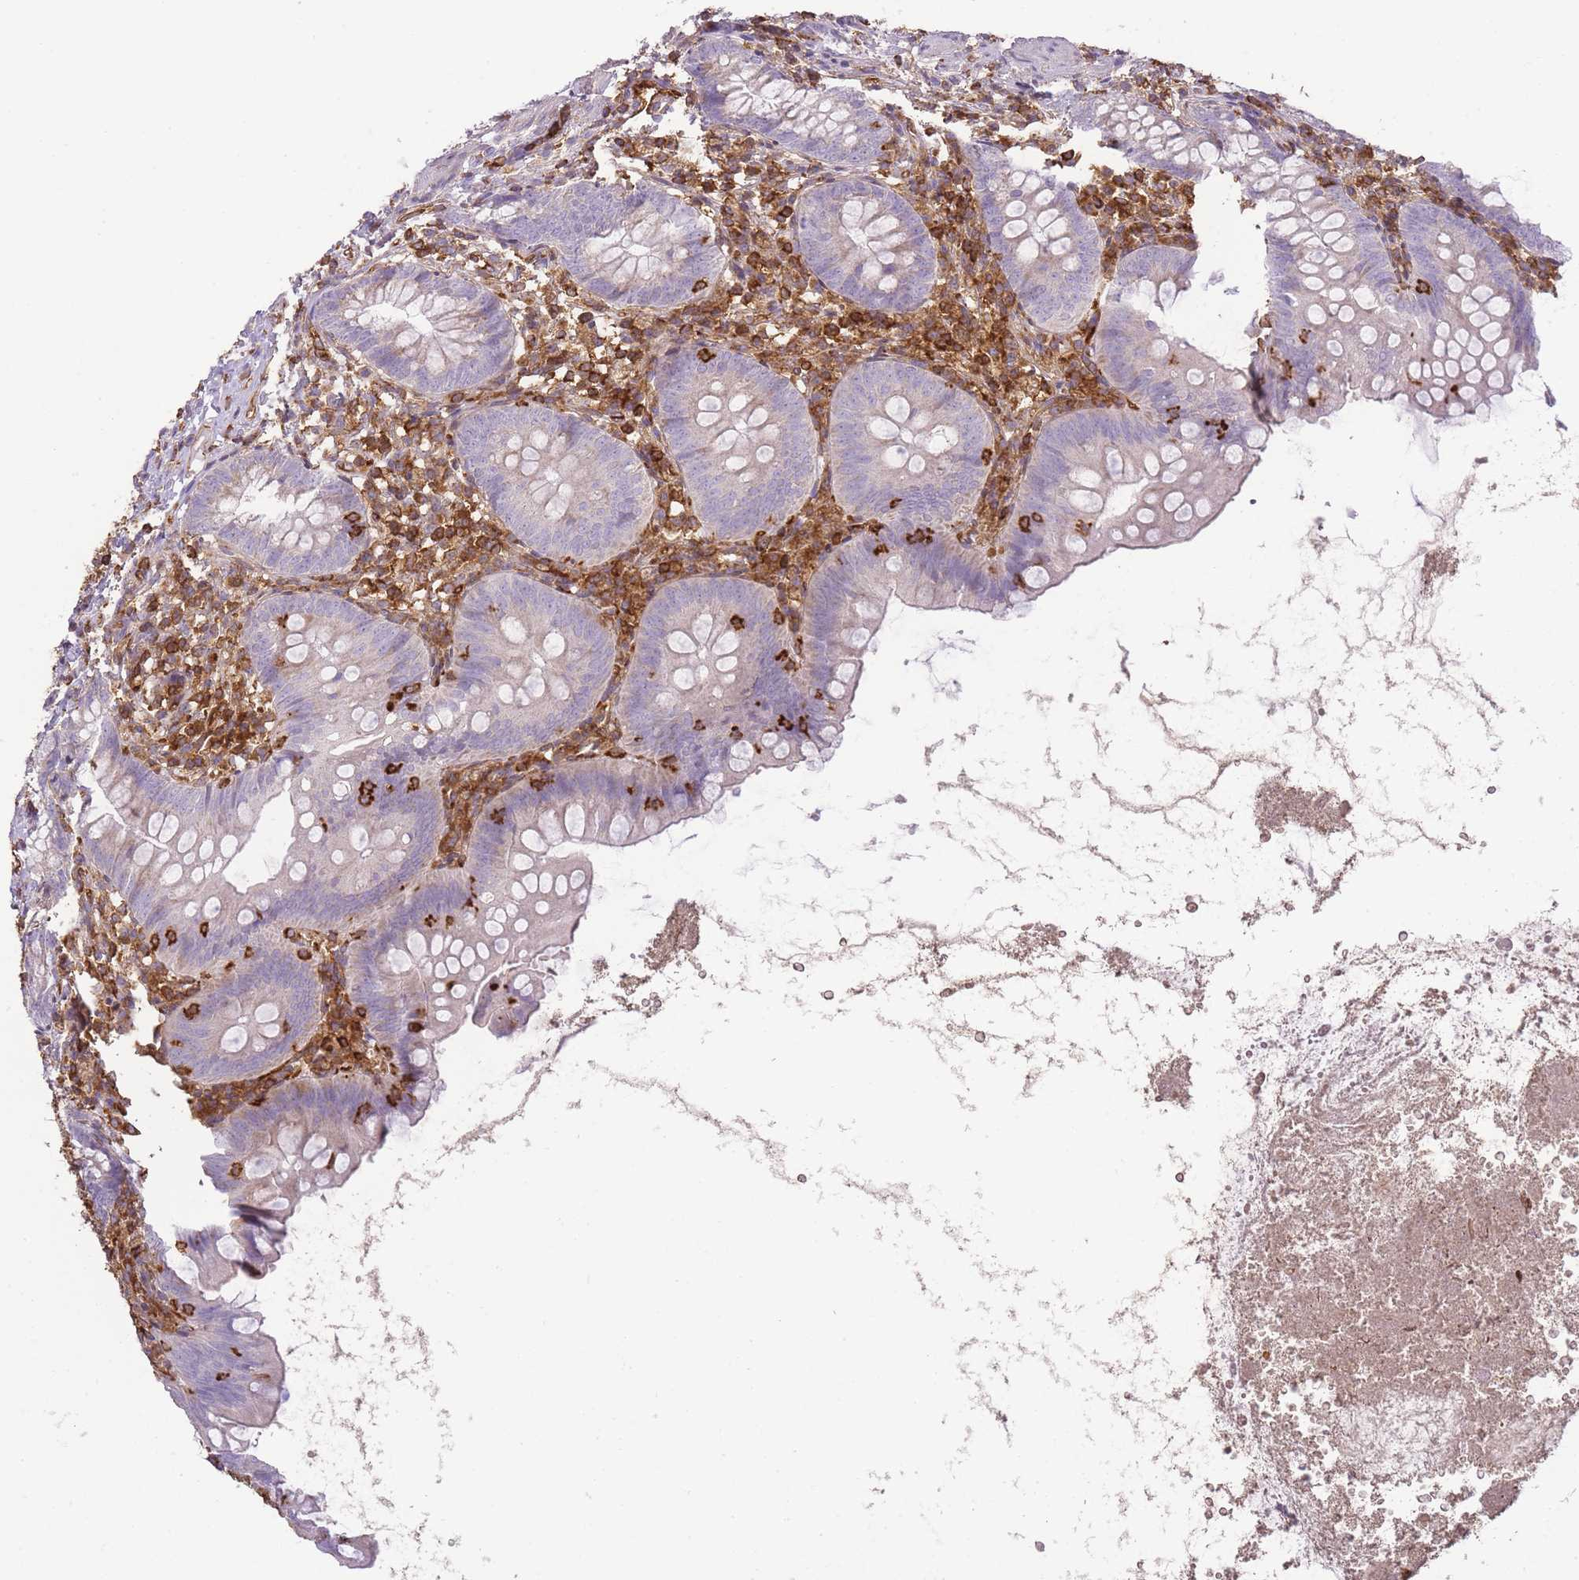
{"staining": {"intensity": "negative", "quantity": "none", "location": "none"}, "tissue": "appendix", "cell_type": "Glandular cells", "image_type": "normal", "snomed": [{"axis": "morphology", "description": "Normal tissue, NOS"}, {"axis": "topography", "description": "Appendix"}], "caption": "The photomicrograph reveals no staining of glandular cells in normal appendix.", "gene": "MSN", "patient": {"sex": "female", "age": 62}}